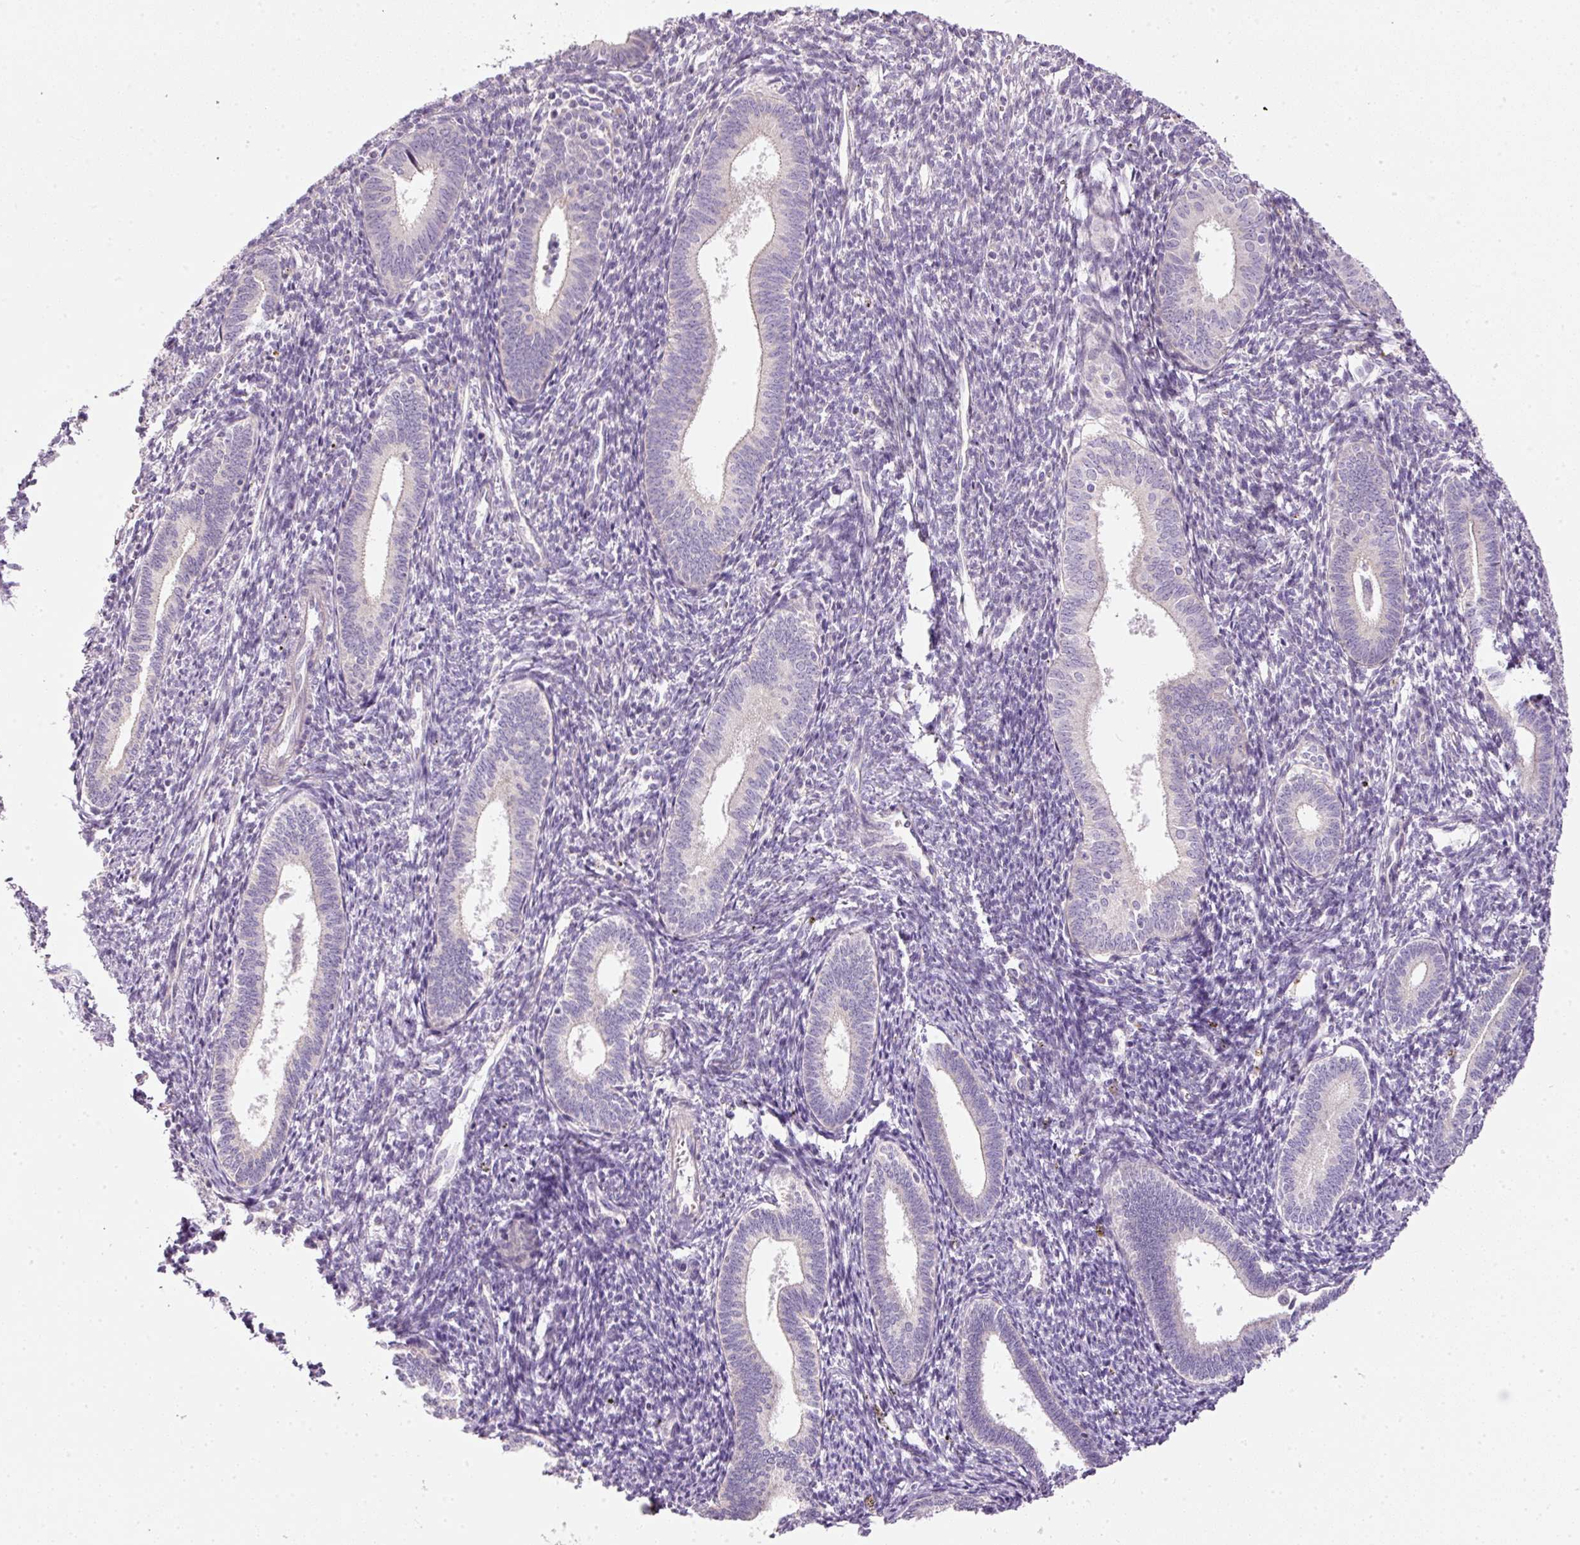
{"staining": {"intensity": "negative", "quantity": "none", "location": "none"}, "tissue": "endometrium", "cell_type": "Cells in endometrial stroma", "image_type": "normal", "snomed": [{"axis": "morphology", "description": "Normal tissue, NOS"}, {"axis": "topography", "description": "Endometrium"}], "caption": "Cells in endometrial stroma are negative for brown protein staining in unremarkable endometrium. Brightfield microscopy of immunohistochemistry (IHC) stained with DAB (brown) and hematoxylin (blue), captured at high magnification.", "gene": "KPNA5", "patient": {"sex": "female", "age": 41}}